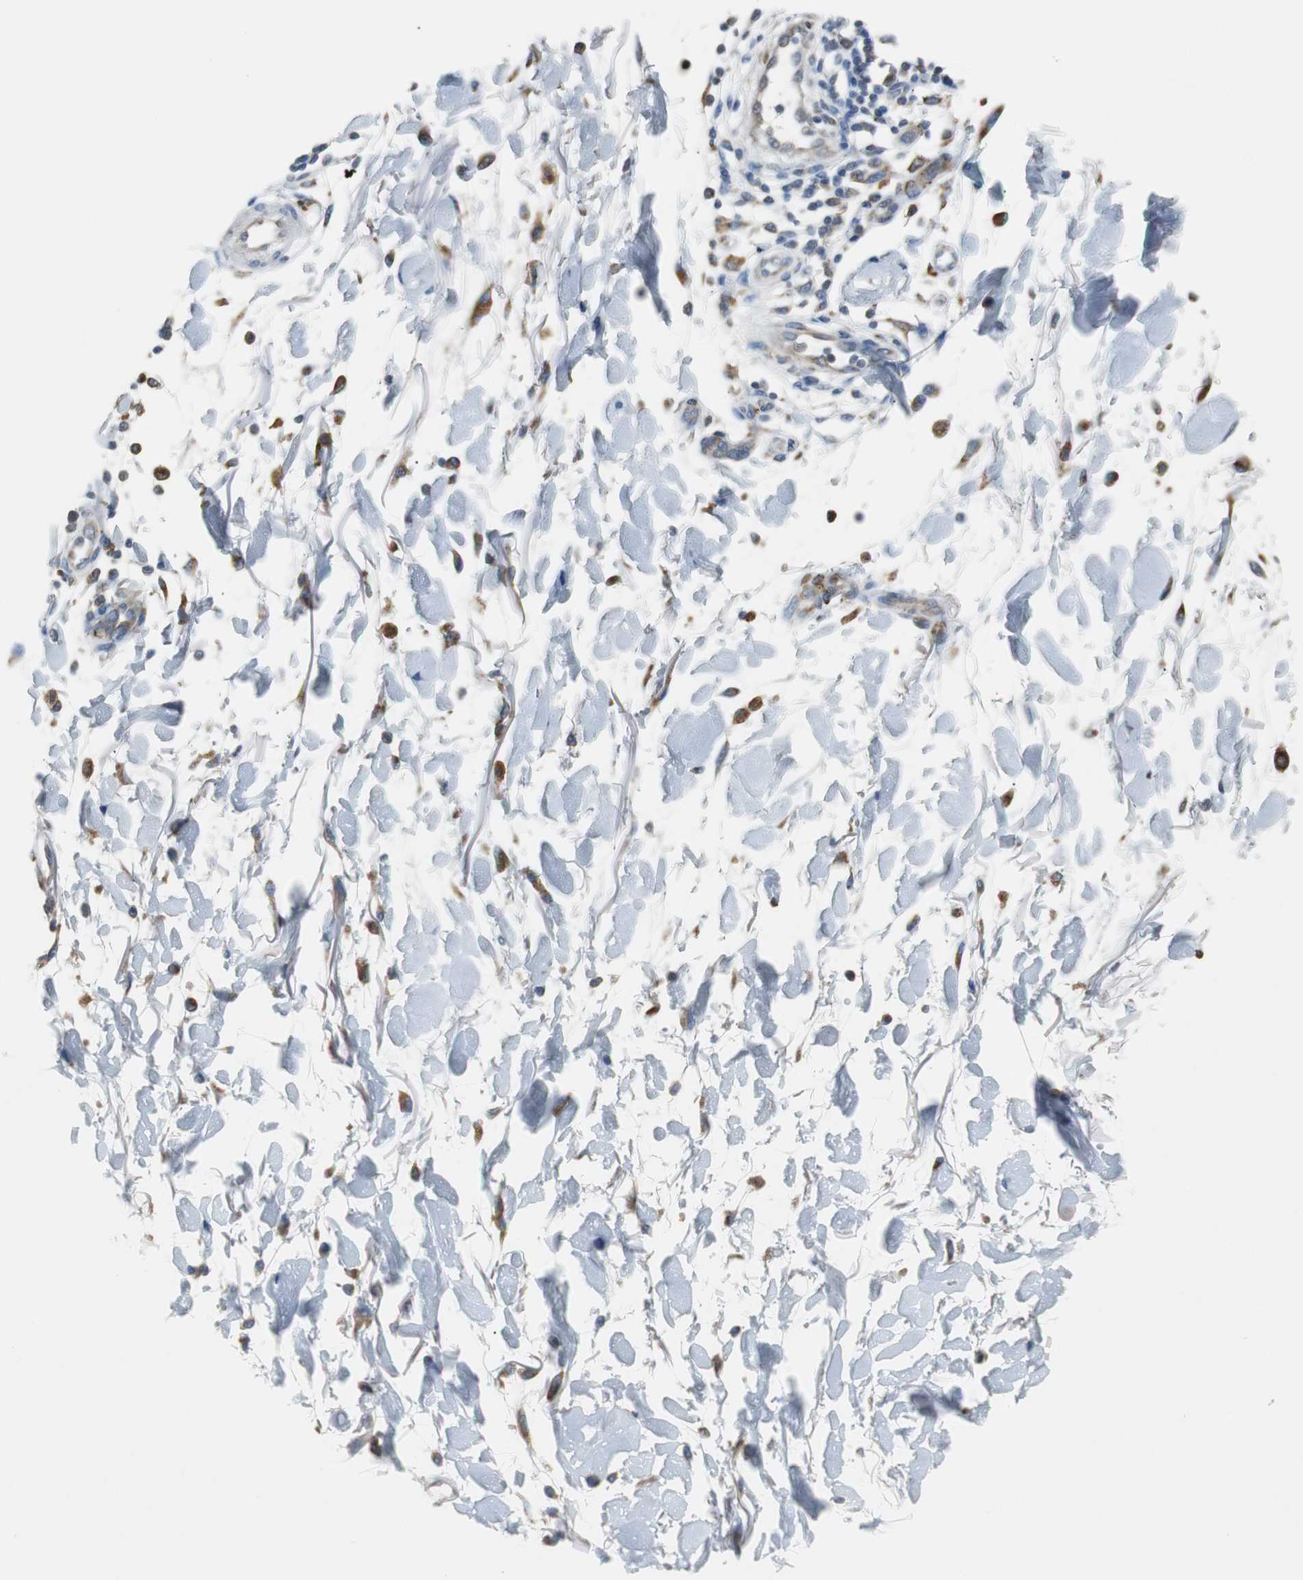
{"staining": {"intensity": "negative", "quantity": "none", "location": "none"}, "tissue": "melanoma", "cell_type": "Tumor cells", "image_type": "cancer", "snomed": [{"axis": "morphology", "description": "Malignant melanoma, NOS"}, {"axis": "topography", "description": "Skin"}], "caption": "This photomicrograph is of melanoma stained with immunohistochemistry to label a protein in brown with the nuclei are counter-stained blue. There is no expression in tumor cells.", "gene": "PDIA4", "patient": {"sex": "female", "age": 81}}